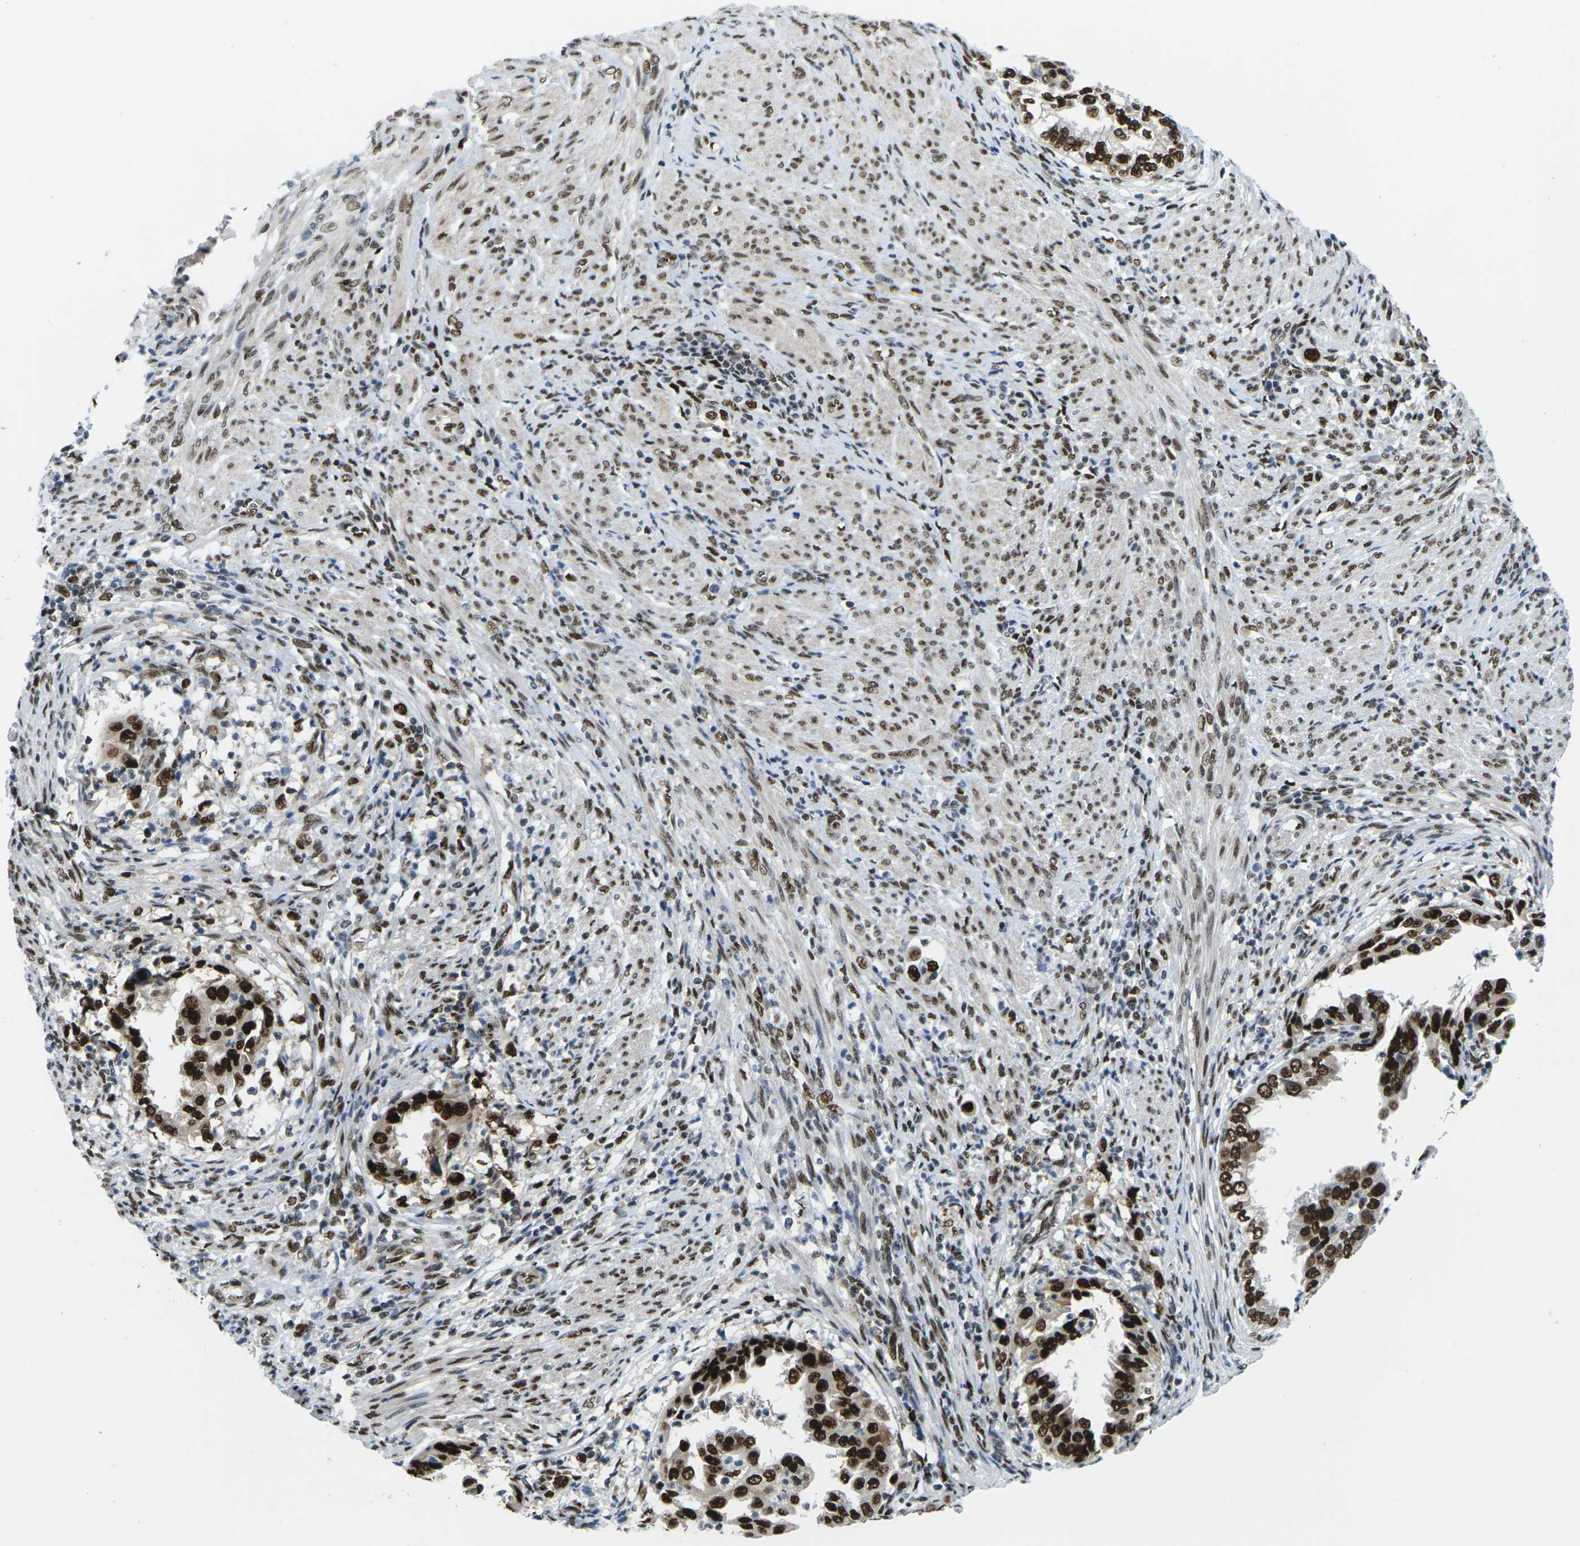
{"staining": {"intensity": "strong", "quantity": ">75%", "location": "nuclear"}, "tissue": "endometrial cancer", "cell_type": "Tumor cells", "image_type": "cancer", "snomed": [{"axis": "morphology", "description": "Adenocarcinoma, NOS"}, {"axis": "topography", "description": "Endometrium"}], "caption": "A histopathology image of human endometrial adenocarcinoma stained for a protein shows strong nuclear brown staining in tumor cells.", "gene": "PSME3", "patient": {"sex": "female", "age": 85}}